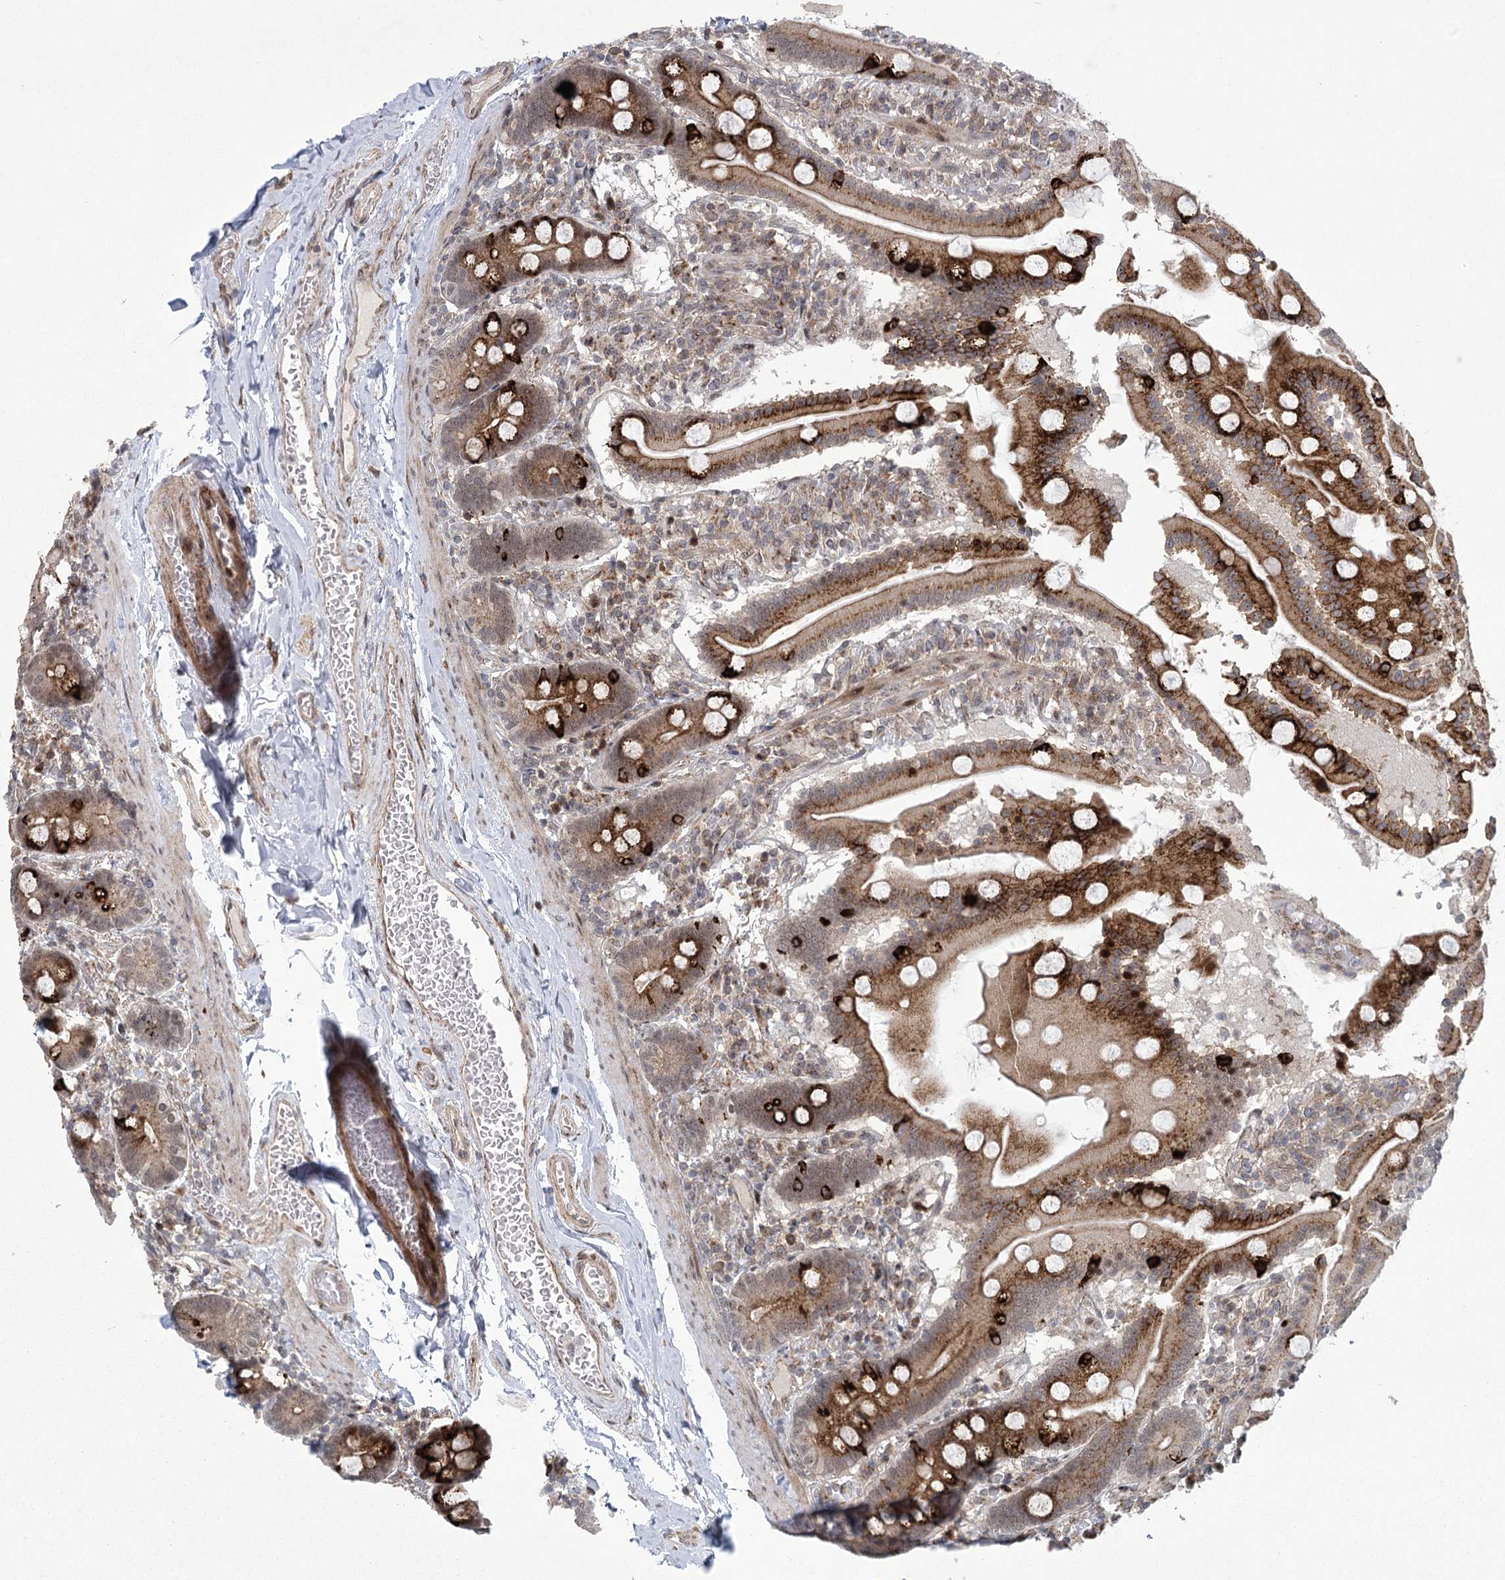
{"staining": {"intensity": "strong", "quantity": "25%-75%", "location": "cytoplasmic/membranous"}, "tissue": "duodenum", "cell_type": "Glandular cells", "image_type": "normal", "snomed": [{"axis": "morphology", "description": "Normal tissue, NOS"}, {"axis": "topography", "description": "Duodenum"}], "caption": "Duodenum stained with DAB immunohistochemistry displays high levels of strong cytoplasmic/membranous staining in approximately 25%-75% of glandular cells.", "gene": "PARM1", "patient": {"sex": "male", "age": 55}}